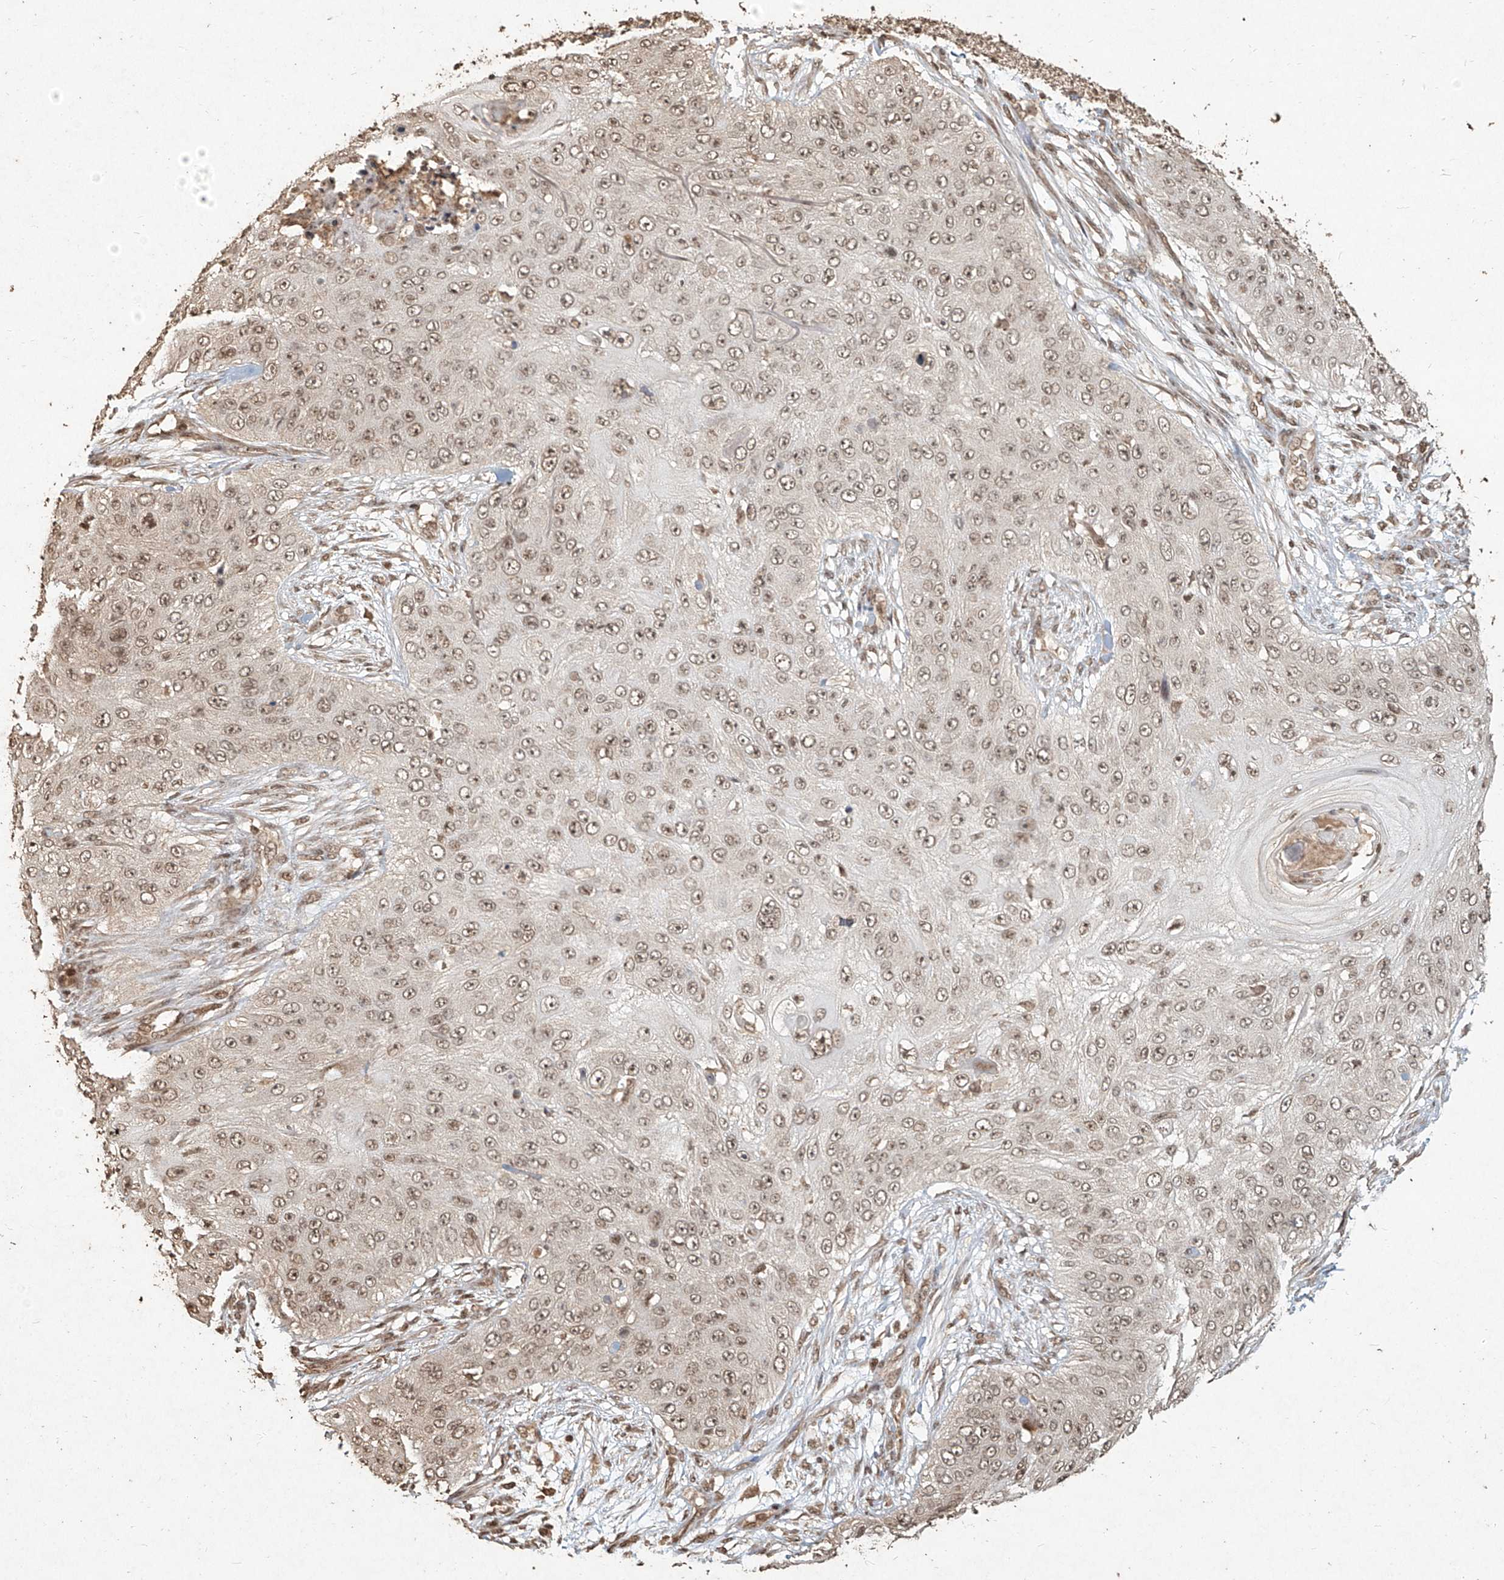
{"staining": {"intensity": "weak", "quantity": ">75%", "location": "nuclear"}, "tissue": "skin cancer", "cell_type": "Tumor cells", "image_type": "cancer", "snomed": [{"axis": "morphology", "description": "Squamous cell carcinoma, NOS"}, {"axis": "topography", "description": "Skin"}], "caption": "A micrograph showing weak nuclear expression in about >75% of tumor cells in skin cancer (squamous cell carcinoma), as visualized by brown immunohistochemical staining.", "gene": "UBE2K", "patient": {"sex": "female", "age": 80}}